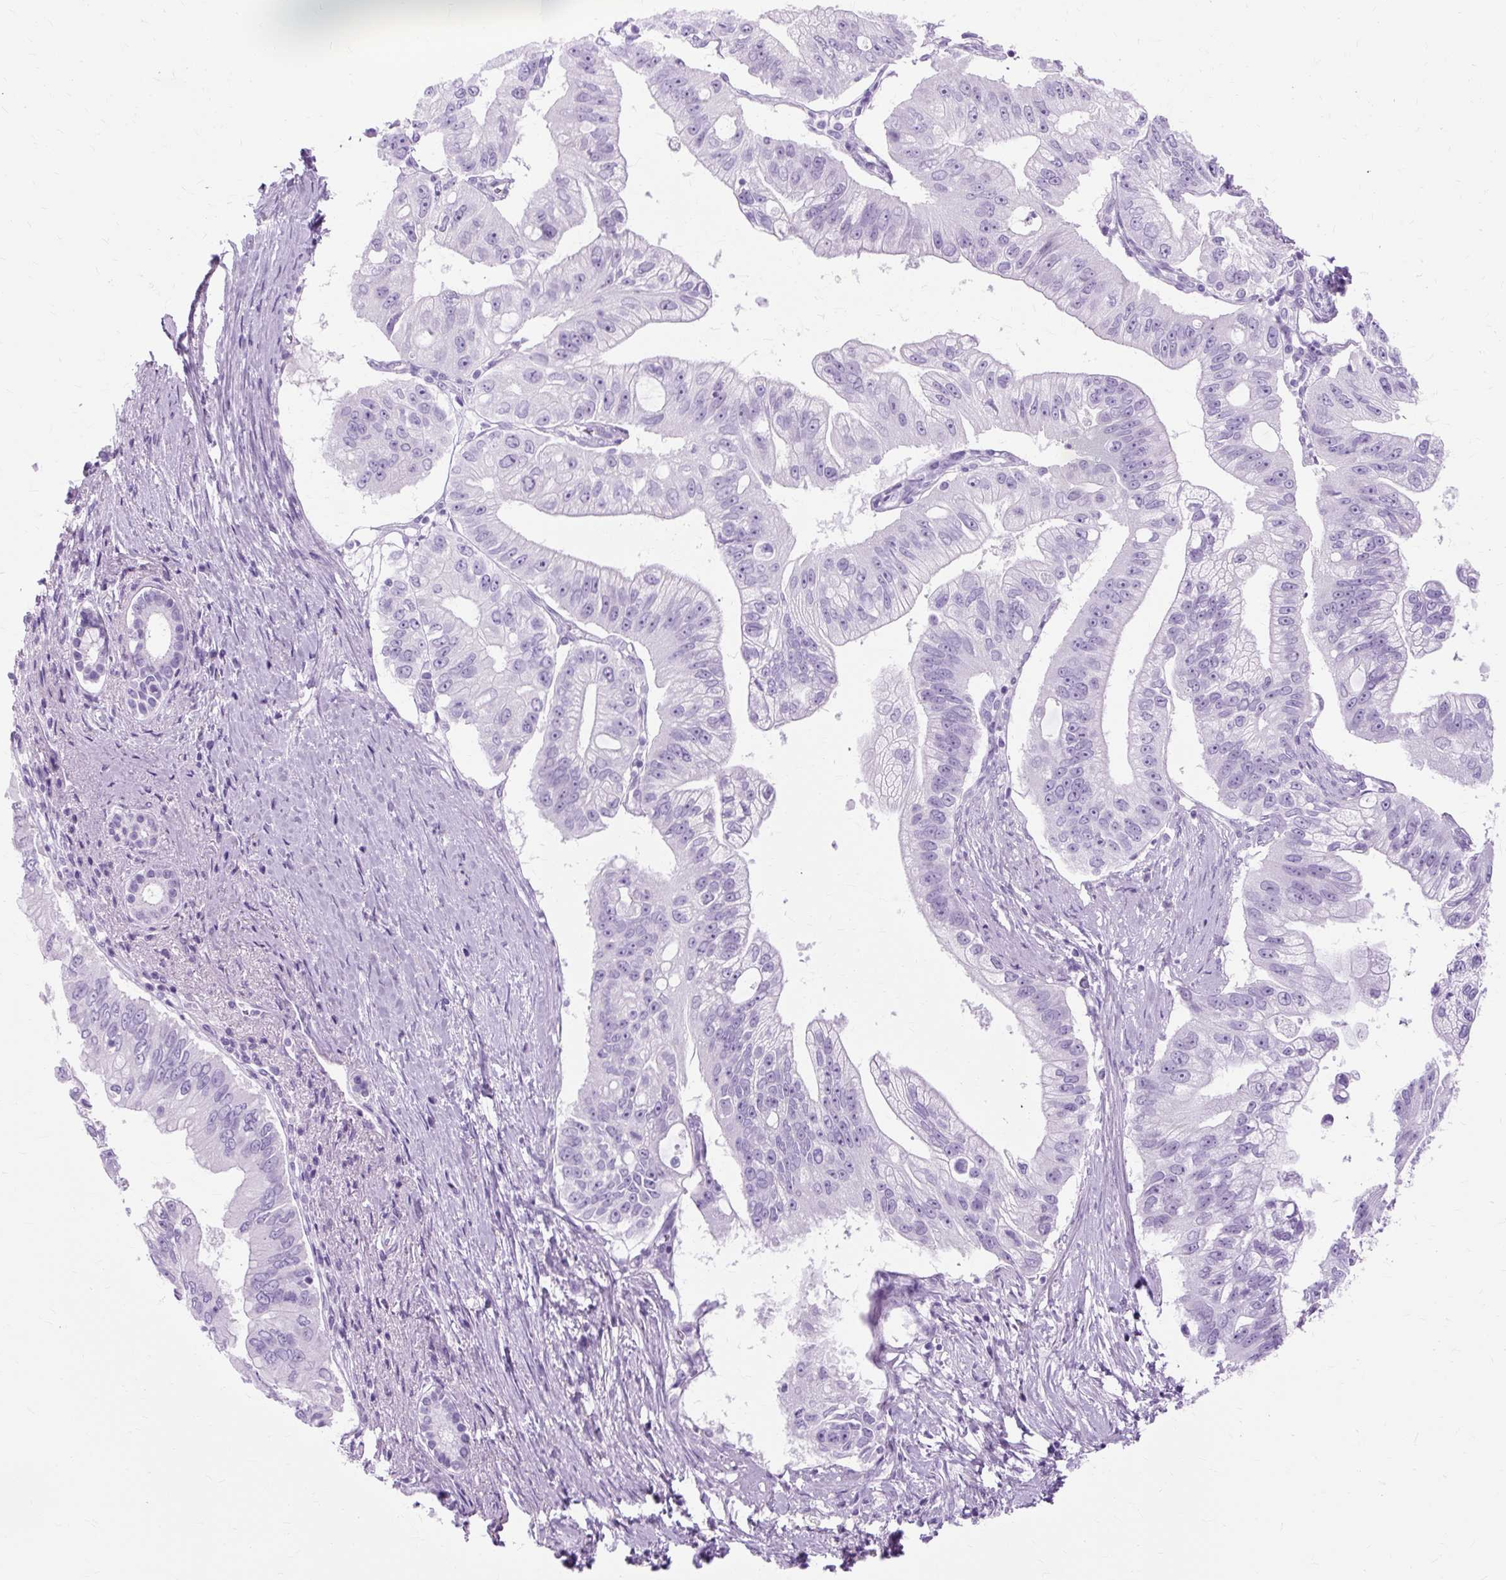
{"staining": {"intensity": "negative", "quantity": "none", "location": "none"}, "tissue": "pancreatic cancer", "cell_type": "Tumor cells", "image_type": "cancer", "snomed": [{"axis": "morphology", "description": "Adenocarcinoma, NOS"}, {"axis": "topography", "description": "Pancreas"}], "caption": "Immunohistochemistry (IHC) micrograph of neoplastic tissue: adenocarcinoma (pancreatic) stained with DAB demonstrates no significant protein positivity in tumor cells.", "gene": "TMEM89", "patient": {"sex": "male", "age": 70}}